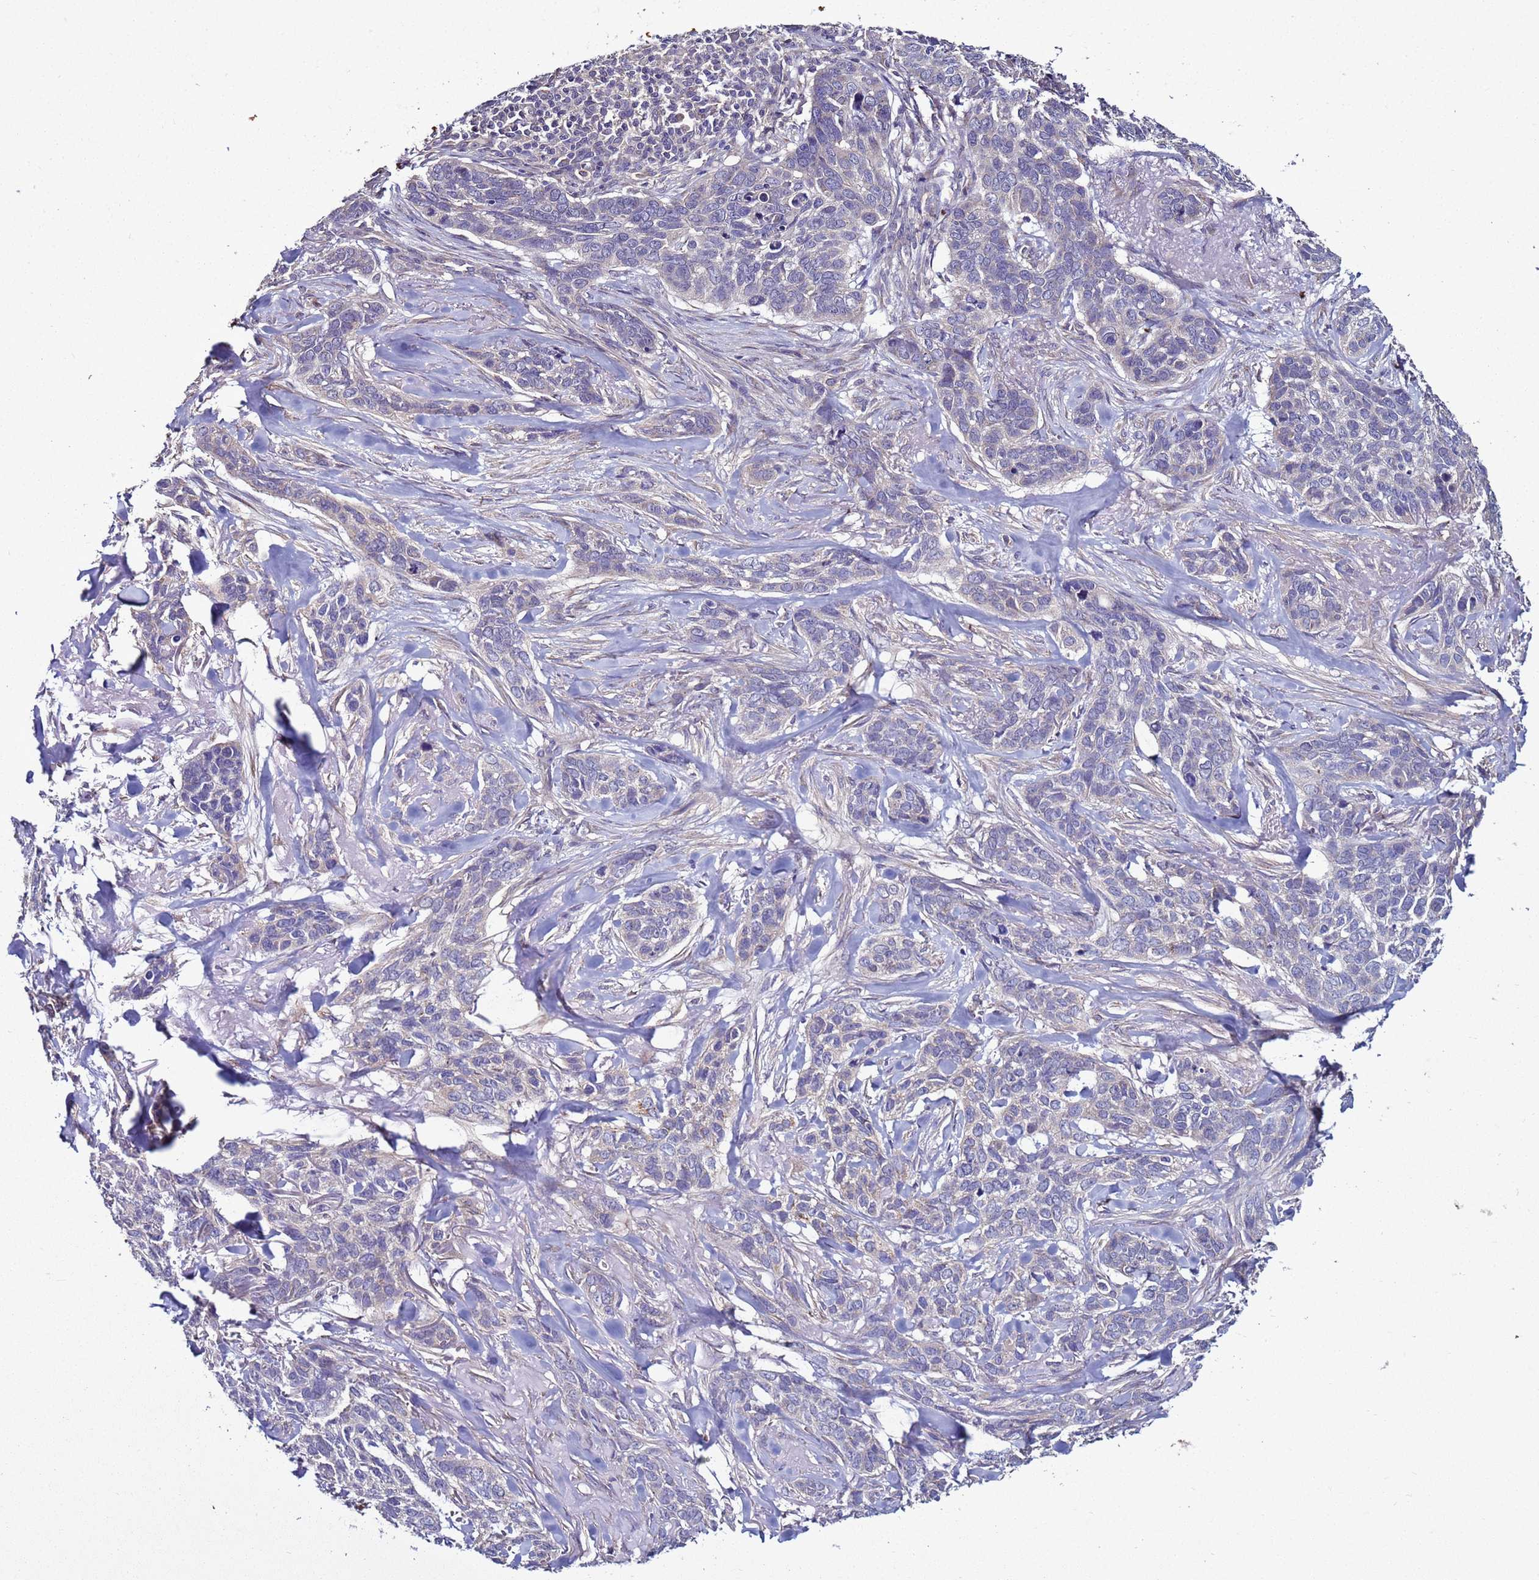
{"staining": {"intensity": "negative", "quantity": "none", "location": "none"}, "tissue": "skin cancer", "cell_type": "Tumor cells", "image_type": "cancer", "snomed": [{"axis": "morphology", "description": "Basal cell carcinoma"}, {"axis": "topography", "description": "Skin"}], "caption": "A micrograph of skin cancer (basal cell carcinoma) stained for a protein demonstrates no brown staining in tumor cells.", "gene": "RABL2B", "patient": {"sex": "male", "age": 86}}